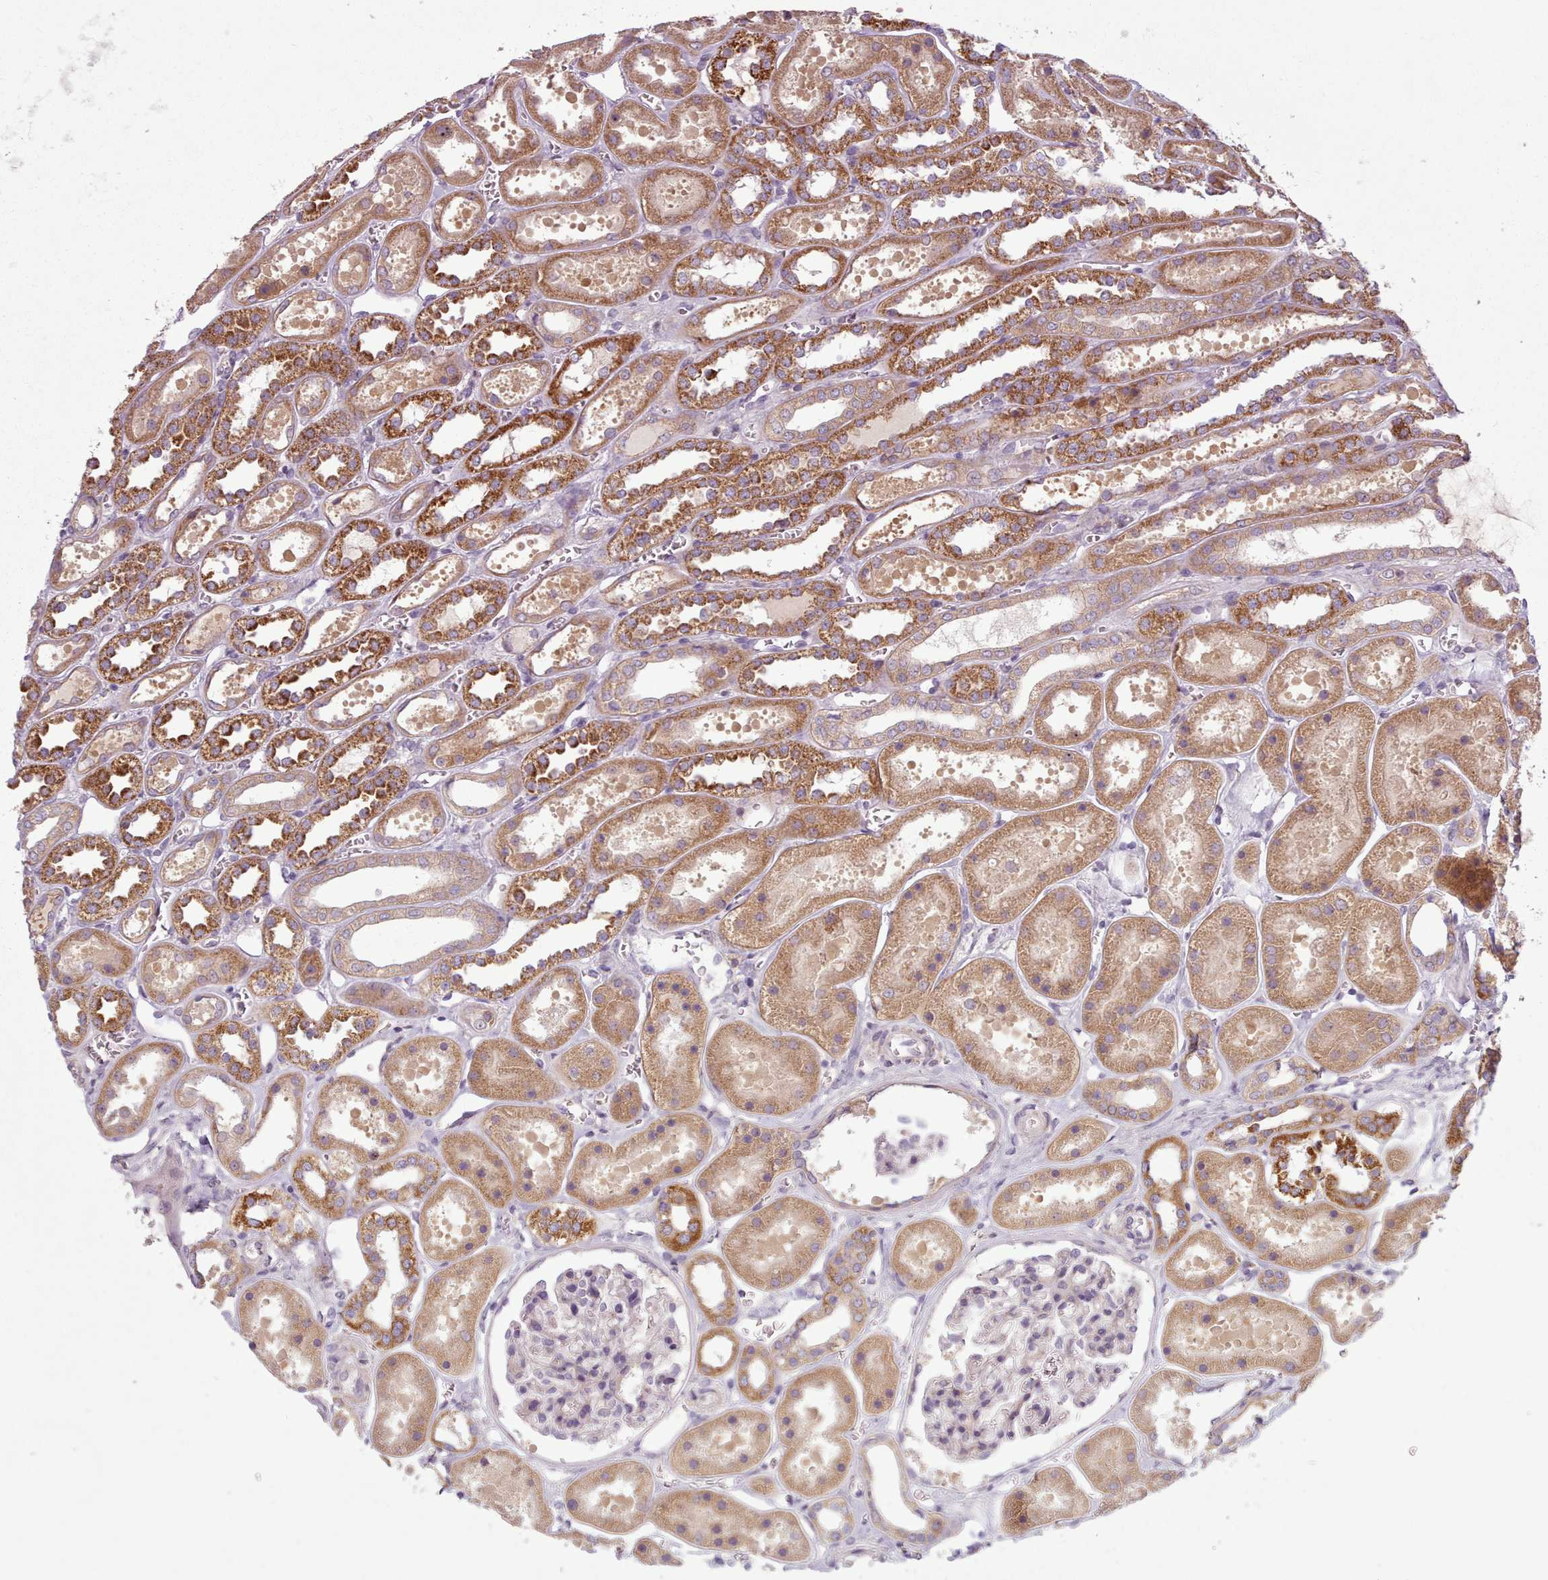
{"staining": {"intensity": "negative", "quantity": "none", "location": "none"}, "tissue": "kidney", "cell_type": "Cells in glomeruli", "image_type": "normal", "snomed": [{"axis": "morphology", "description": "Normal tissue, NOS"}, {"axis": "topography", "description": "Kidney"}], "caption": "IHC image of benign kidney: human kidney stained with DAB (3,3'-diaminobenzidine) reveals no significant protein staining in cells in glomeruli. (Immunohistochemistry (ihc), brightfield microscopy, high magnification).", "gene": "NT5DC2", "patient": {"sex": "female", "age": 41}}